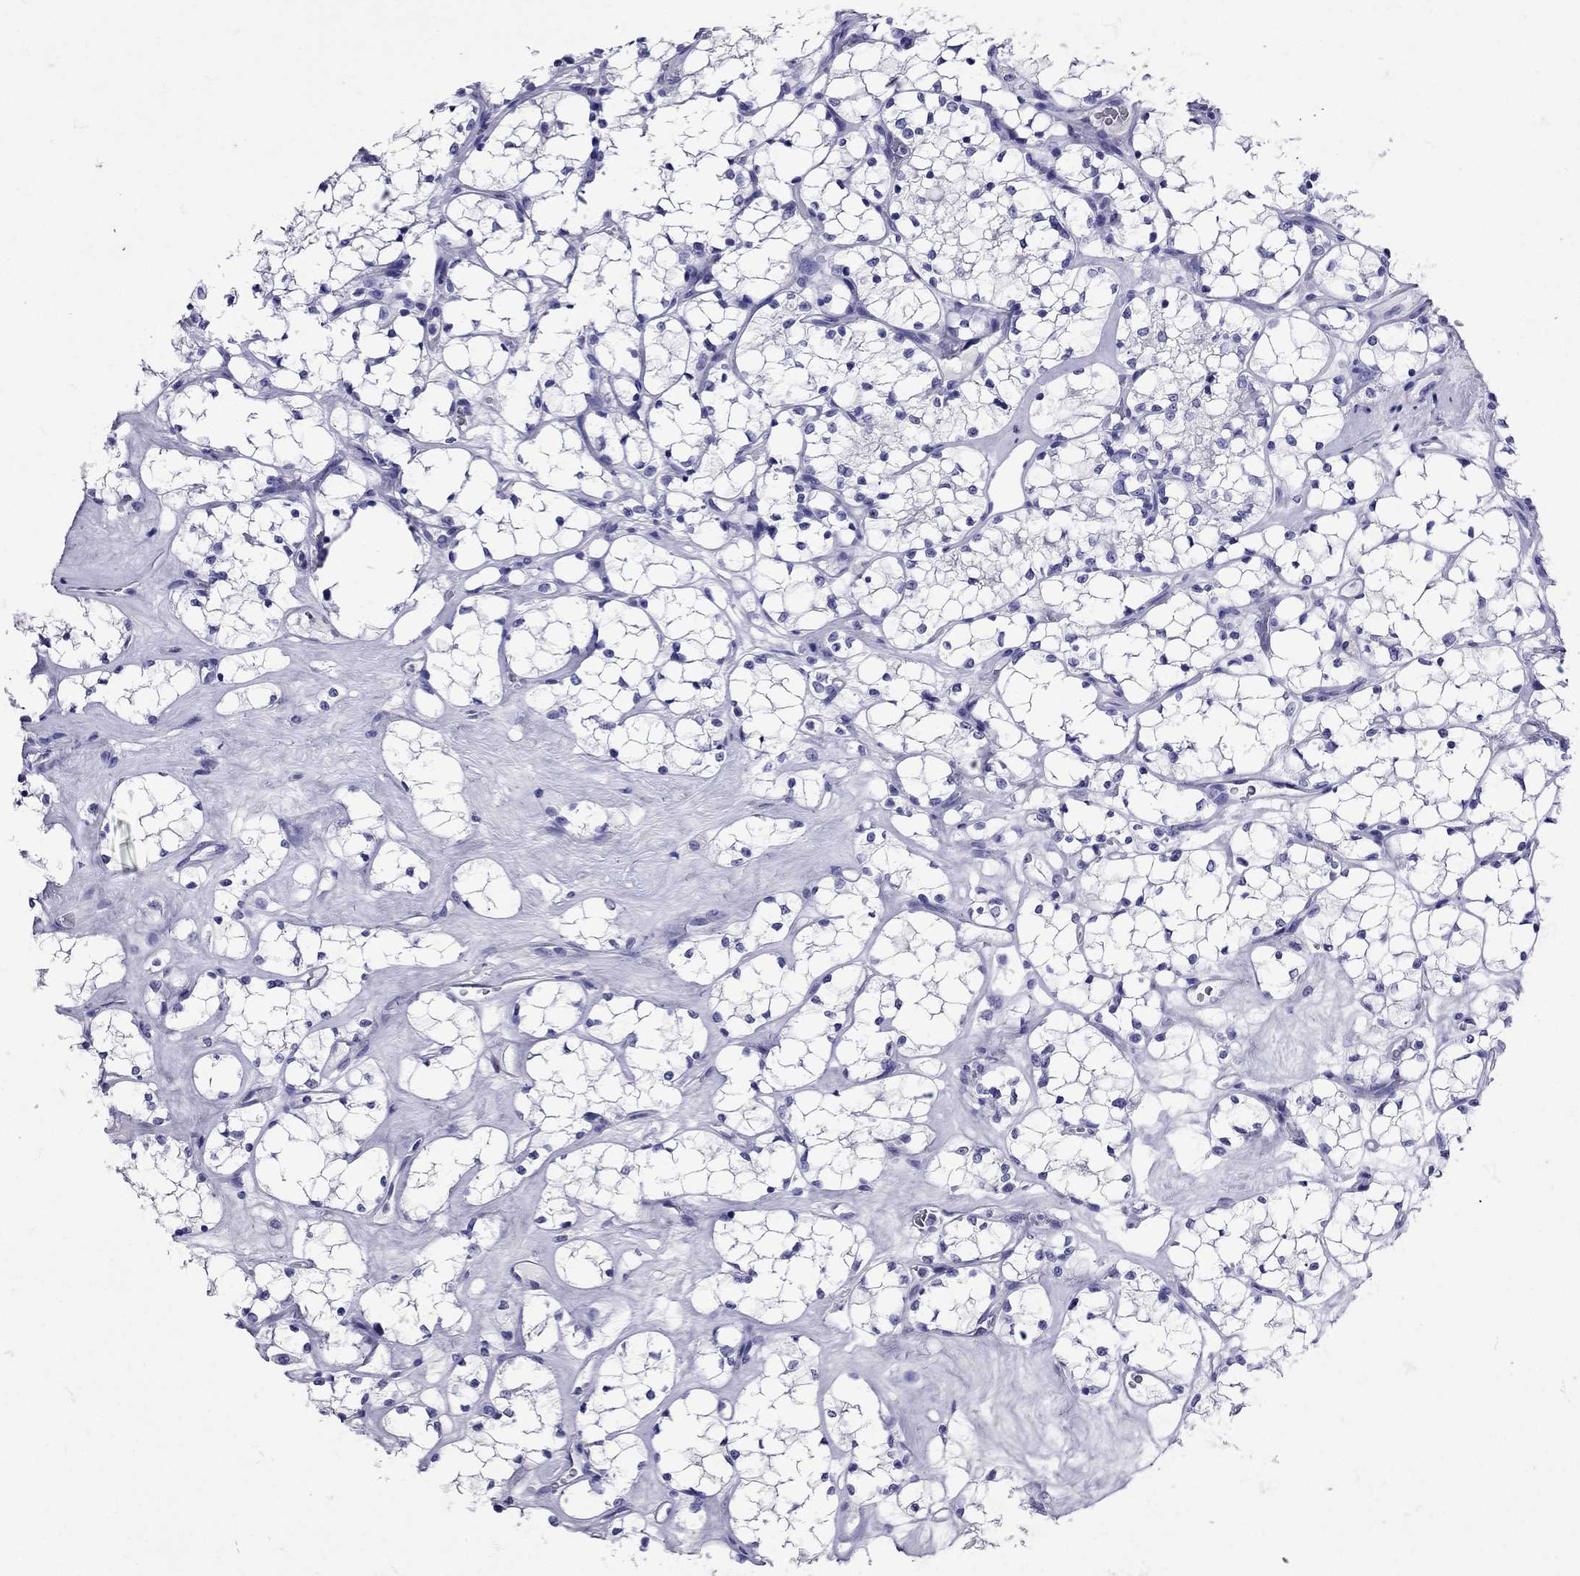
{"staining": {"intensity": "negative", "quantity": "none", "location": "none"}, "tissue": "renal cancer", "cell_type": "Tumor cells", "image_type": "cancer", "snomed": [{"axis": "morphology", "description": "Adenocarcinoma, NOS"}, {"axis": "topography", "description": "Kidney"}], "caption": "A high-resolution histopathology image shows immunohistochemistry (IHC) staining of renal cancer (adenocarcinoma), which shows no significant positivity in tumor cells.", "gene": "AVP", "patient": {"sex": "female", "age": 69}}